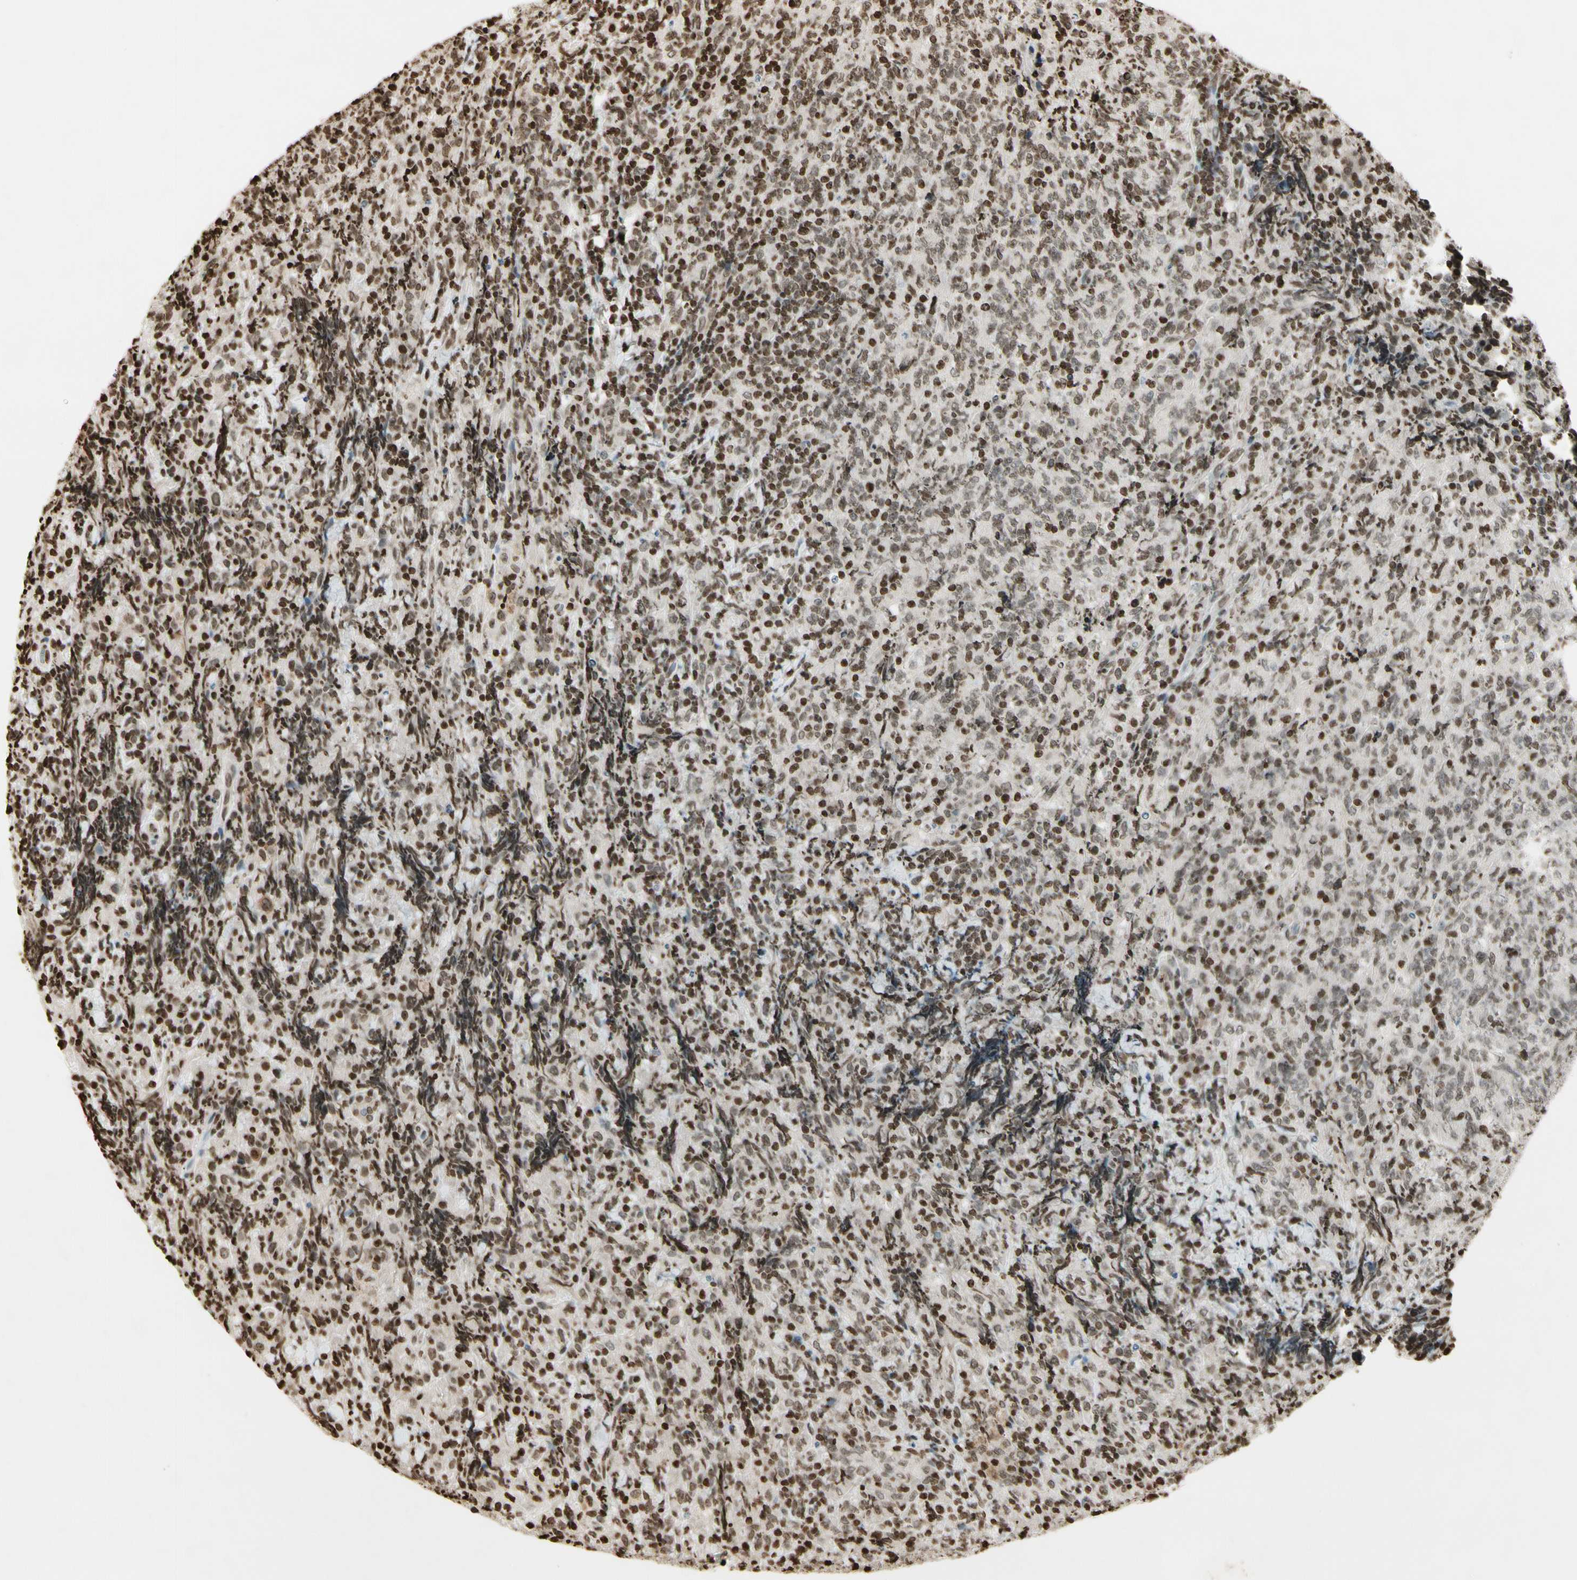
{"staining": {"intensity": "moderate", "quantity": "25%-75%", "location": "nuclear"}, "tissue": "lymphoma", "cell_type": "Tumor cells", "image_type": "cancer", "snomed": [{"axis": "morphology", "description": "Malignant lymphoma, non-Hodgkin's type, High grade"}, {"axis": "topography", "description": "Tonsil"}], "caption": "Lymphoma stained for a protein (brown) demonstrates moderate nuclear positive staining in about 25%-75% of tumor cells.", "gene": "RORA", "patient": {"sex": "female", "age": 36}}